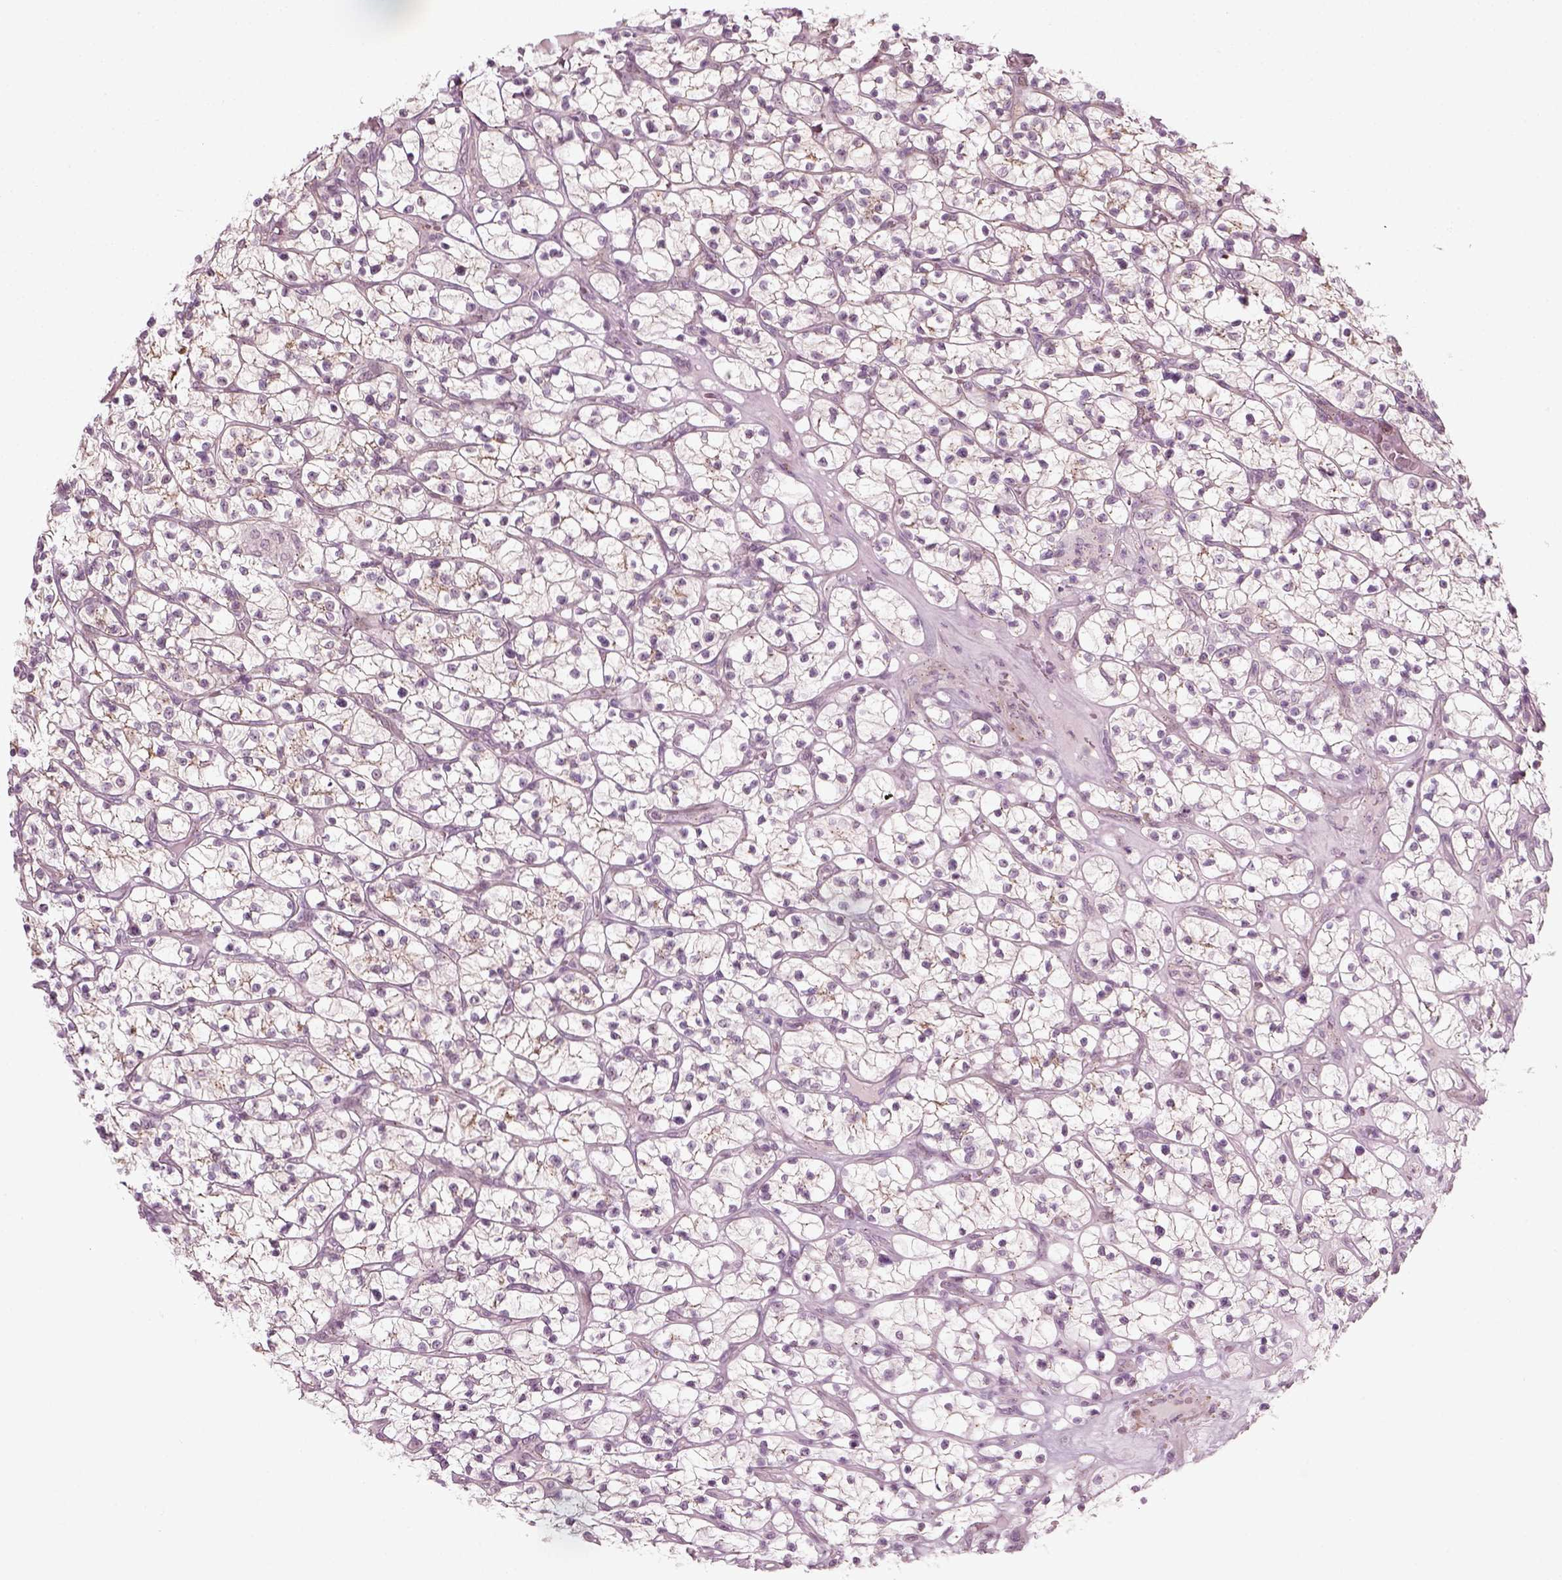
{"staining": {"intensity": "negative", "quantity": "none", "location": "none"}, "tissue": "renal cancer", "cell_type": "Tumor cells", "image_type": "cancer", "snomed": [{"axis": "morphology", "description": "Adenocarcinoma, NOS"}, {"axis": "topography", "description": "Kidney"}], "caption": "Tumor cells show no significant positivity in renal cancer.", "gene": "MLIP", "patient": {"sex": "female", "age": 64}}